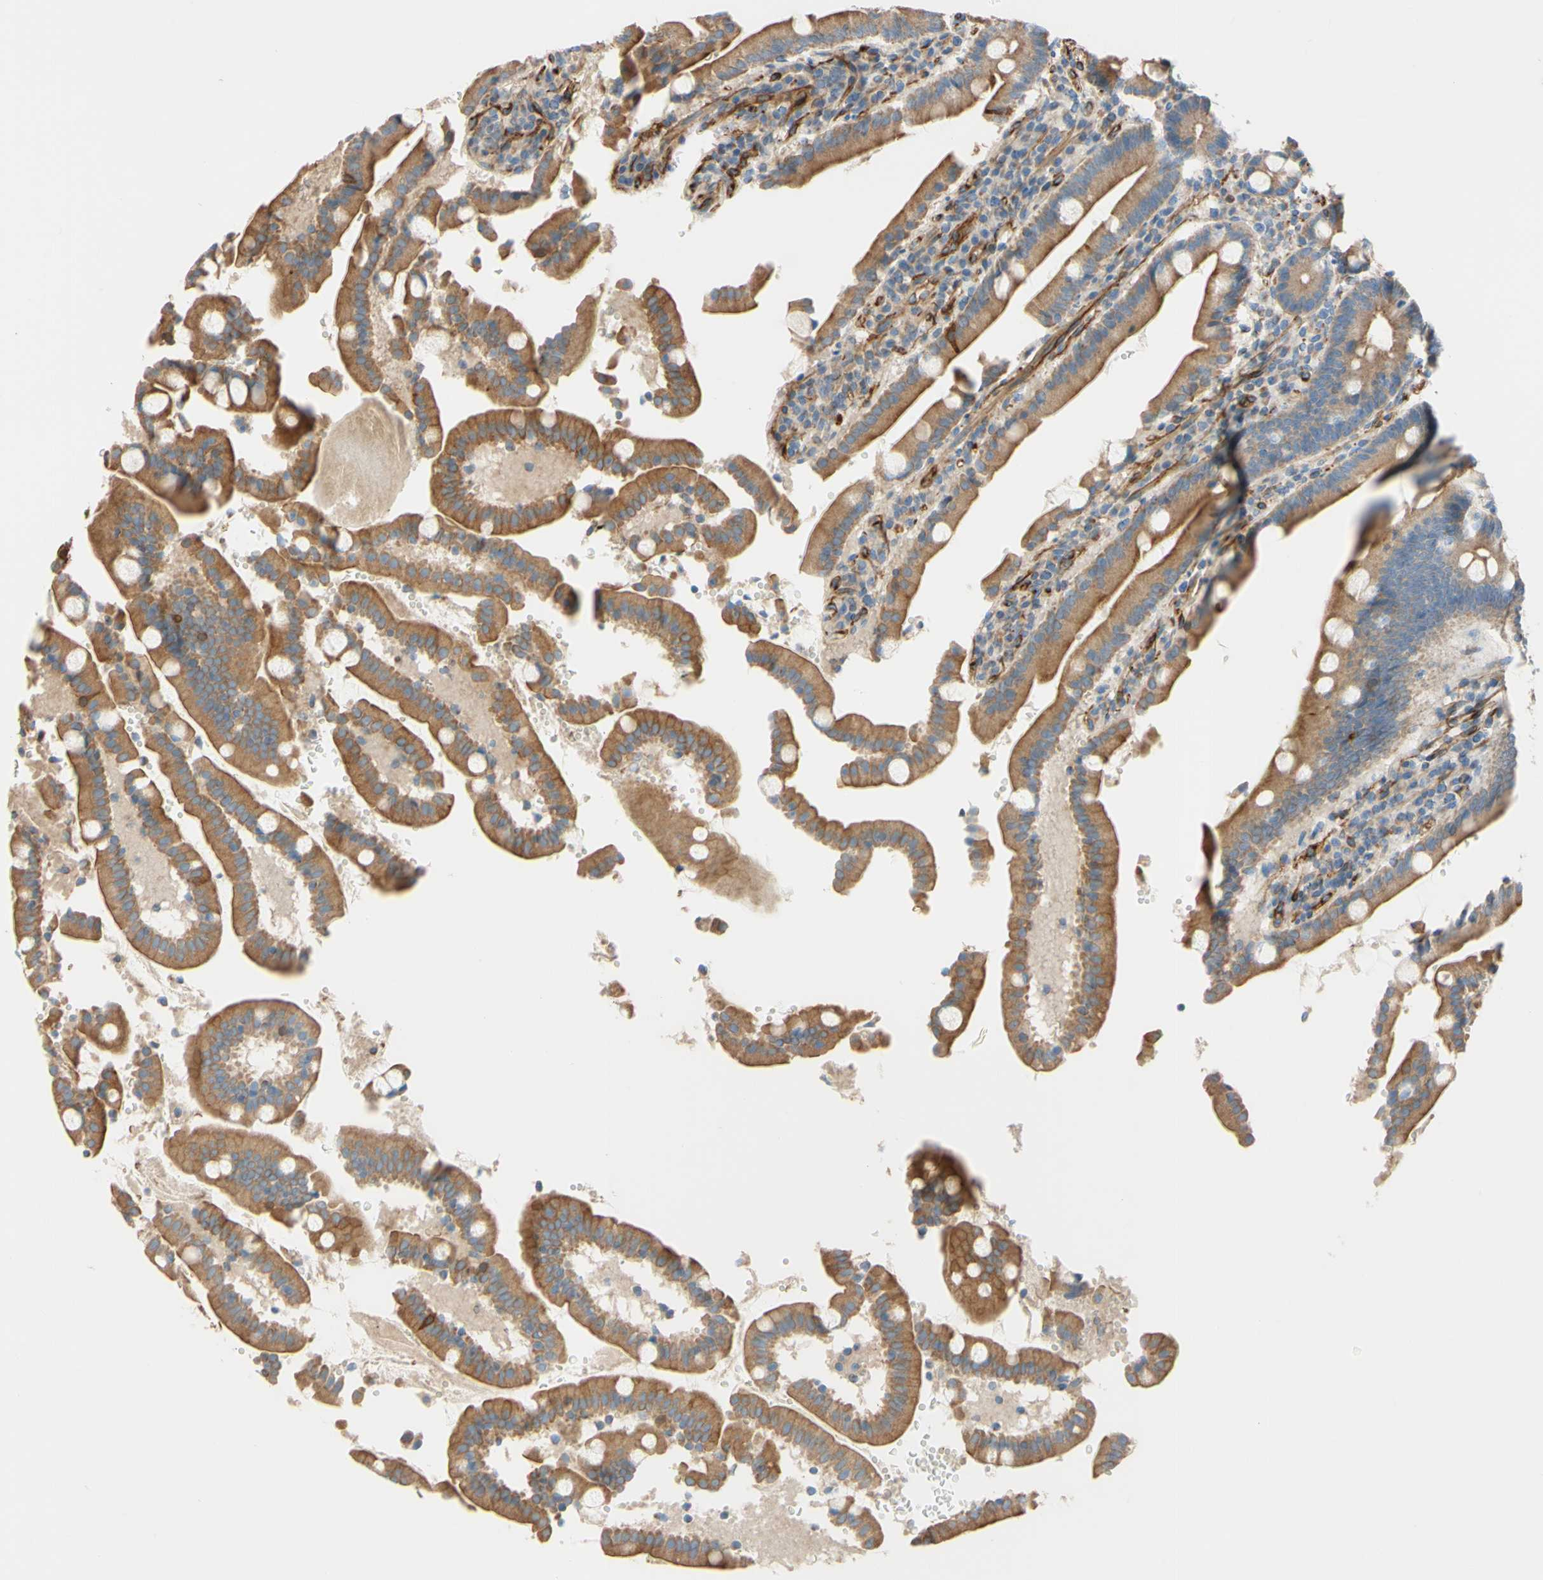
{"staining": {"intensity": "moderate", "quantity": ">75%", "location": "cytoplasmic/membranous"}, "tissue": "duodenum", "cell_type": "Glandular cells", "image_type": "normal", "snomed": [{"axis": "morphology", "description": "Normal tissue, NOS"}, {"axis": "topography", "description": "Small intestine, NOS"}], "caption": "Protein expression analysis of unremarkable duodenum displays moderate cytoplasmic/membranous positivity in about >75% of glandular cells.", "gene": "ENDOD1", "patient": {"sex": "female", "age": 71}}